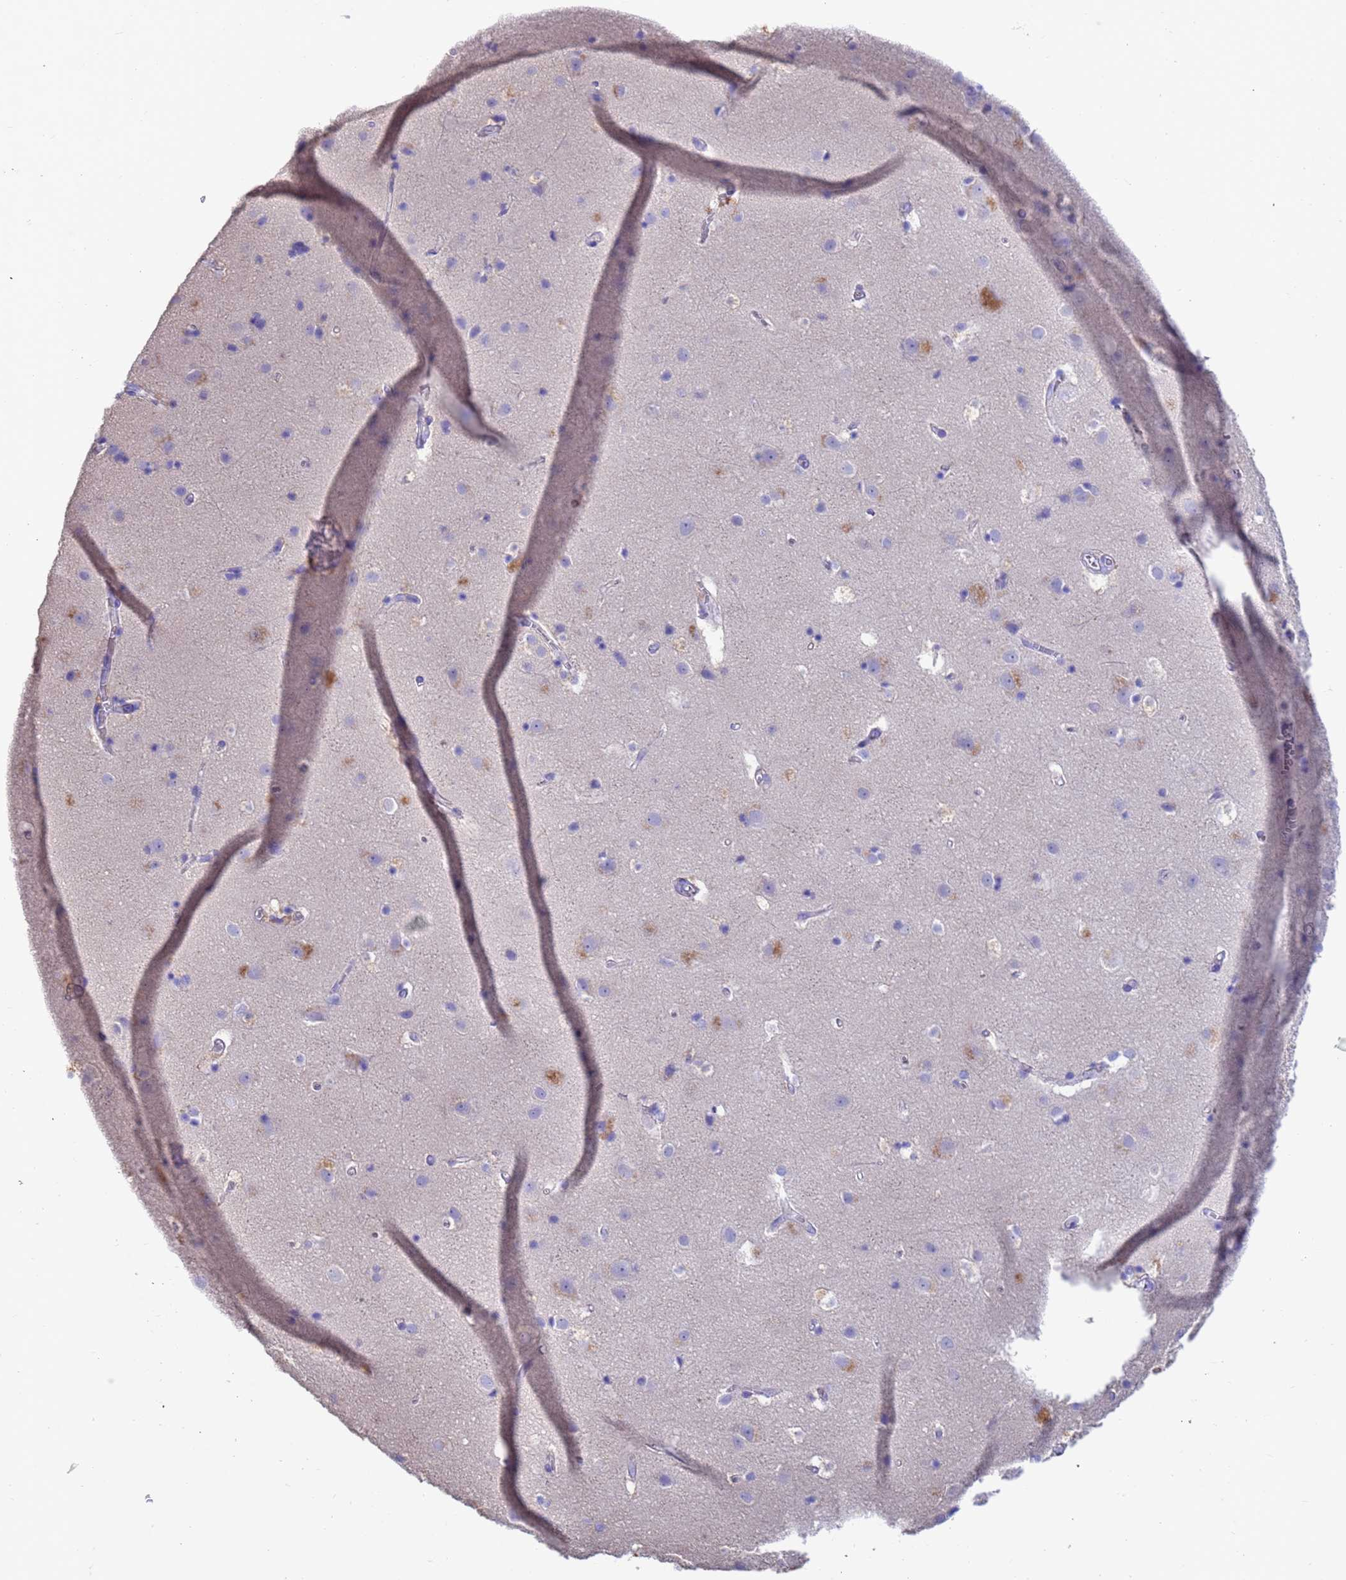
{"staining": {"intensity": "negative", "quantity": "none", "location": "none"}, "tissue": "cerebral cortex", "cell_type": "Endothelial cells", "image_type": "normal", "snomed": [{"axis": "morphology", "description": "Normal tissue, NOS"}, {"axis": "topography", "description": "Cerebral cortex"}], "caption": "Human cerebral cortex stained for a protein using immunohistochemistry displays no expression in endothelial cells.", "gene": "SRL", "patient": {"sex": "male", "age": 54}}